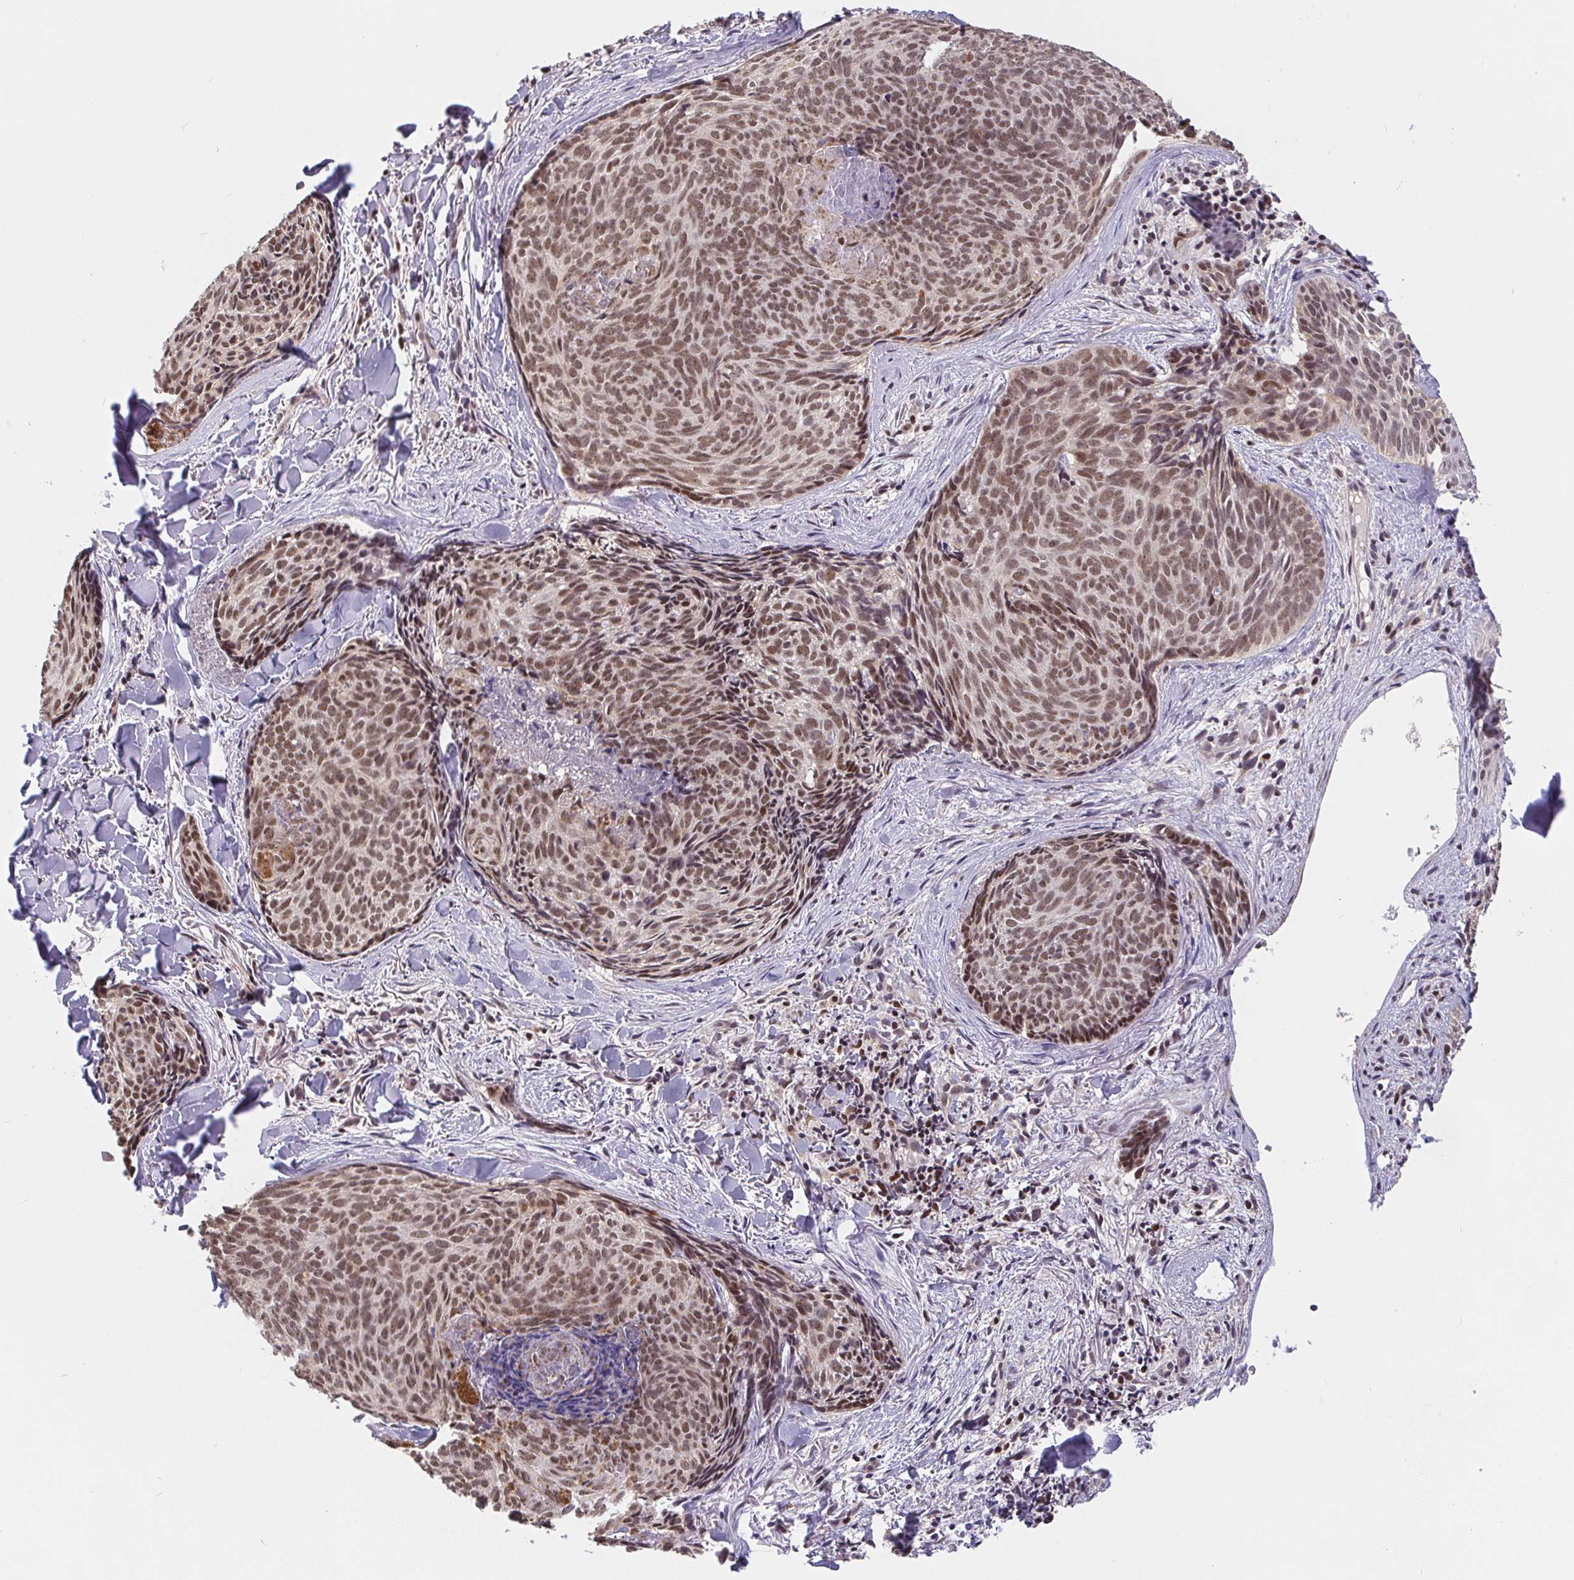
{"staining": {"intensity": "moderate", "quantity": ">75%", "location": "nuclear"}, "tissue": "skin cancer", "cell_type": "Tumor cells", "image_type": "cancer", "snomed": [{"axis": "morphology", "description": "Basal cell carcinoma"}, {"axis": "topography", "description": "Skin"}], "caption": "The micrograph displays a brown stain indicating the presence of a protein in the nuclear of tumor cells in skin basal cell carcinoma.", "gene": "POU2F1", "patient": {"sex": "female", "age": 82}}